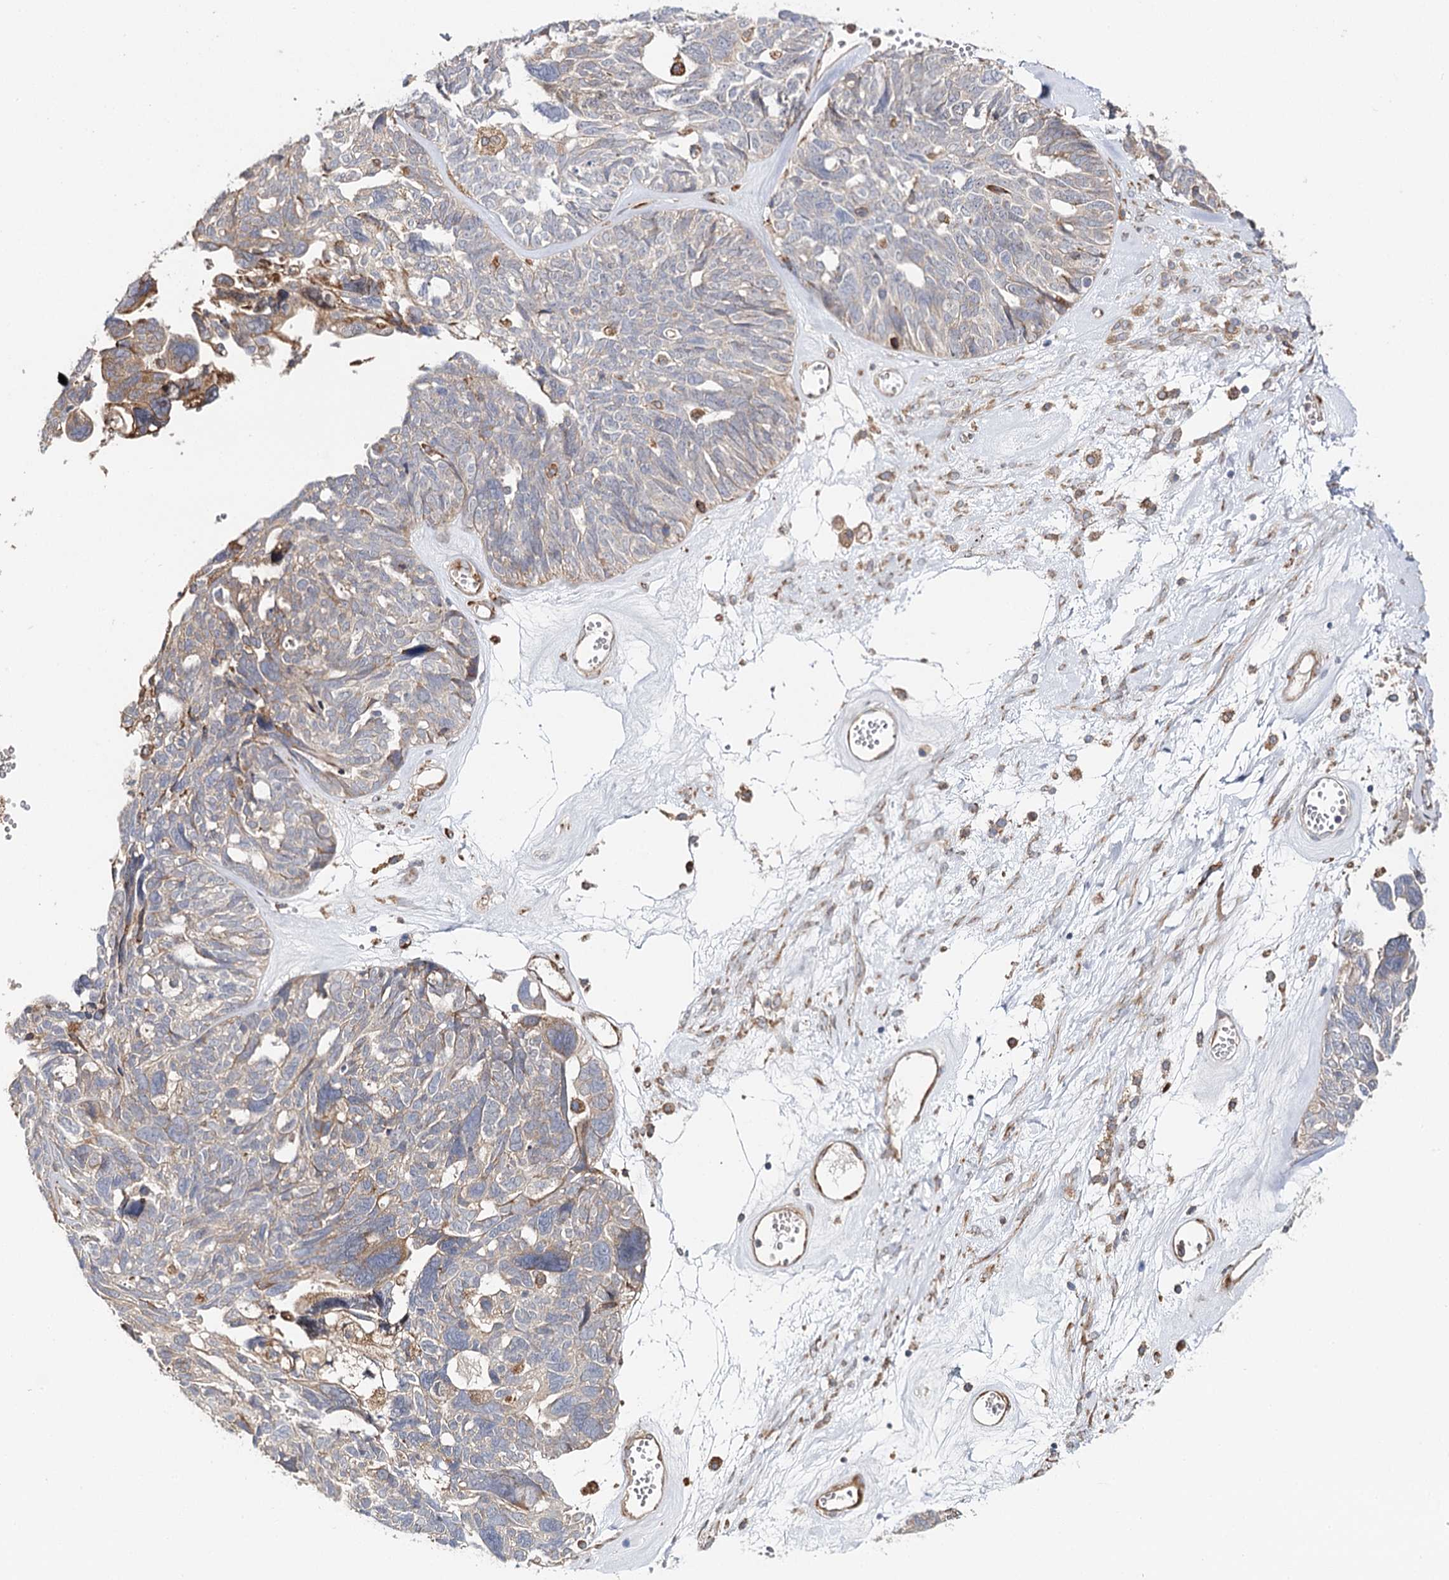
{"staining": {"intensity": "negative", "quantity": "none", "location": "none"}, "tissue": "ovarian cancer", "cell_type": "Tumor cells", "image_type": "cancer", "snomed": [{"axis": "morphology", "description": "Cystadenocarcinoma, serous, NOS"}, {"axis": "topography", "description": "Ovary"}], "caption": "Tumor cells show no significant expression in ovarian serous cystadenocarcinoma.", "gene": "VEGFA", "patient": {"sex": "female", "age": 79}}